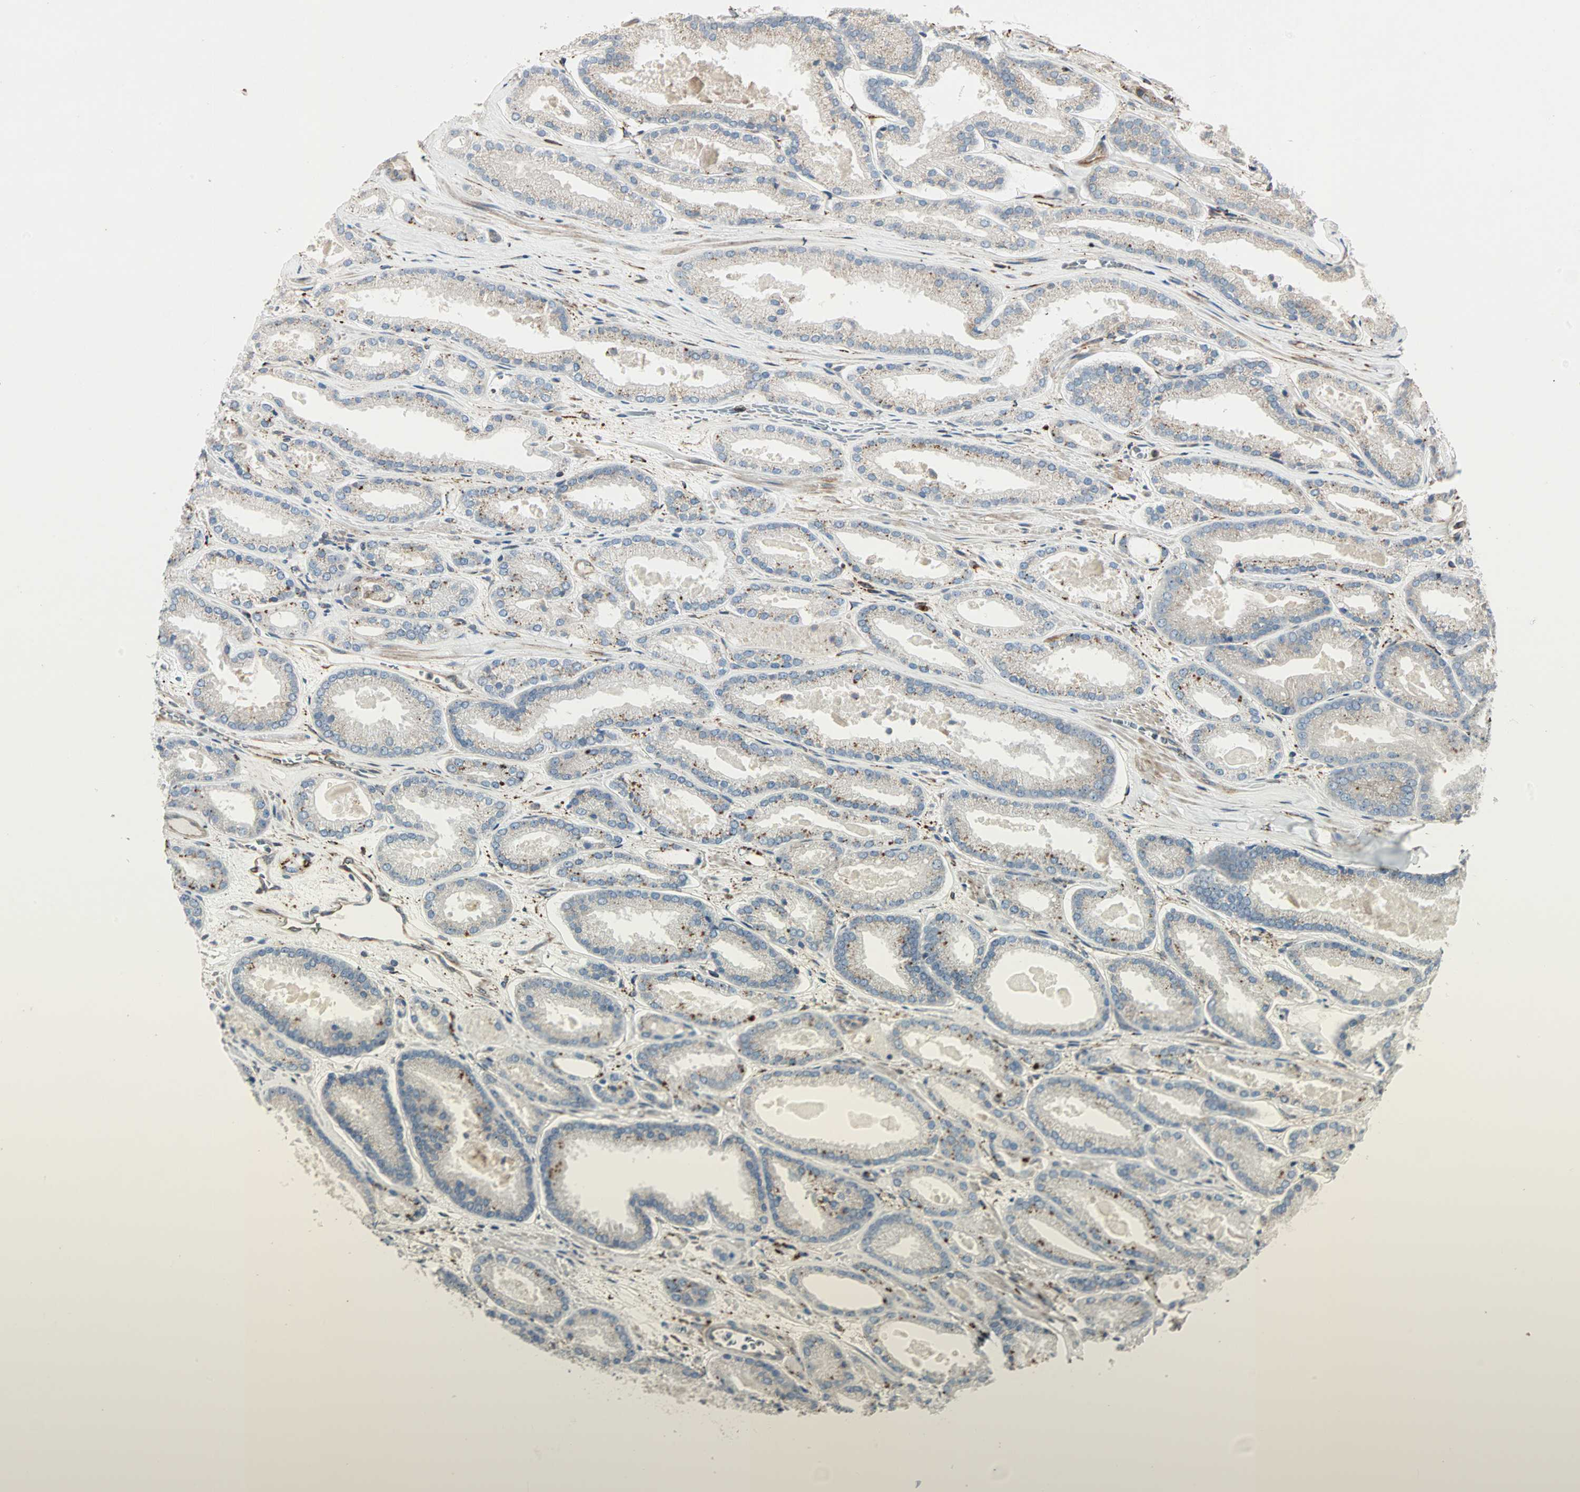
{"staining": {"intensity": "weak", "quantity": ">75%", "location": "cytoplasmic/membranous"}, "tissue": "prostate cancer", "cell_type": "Tumor cells", "image_type": "cancer", "snomed": [{"axis": "morphology", "description": "Adenocarcinoma, Low grade"}, {"axis": "topography", "description": "Prostate"}], "caption": "Immunohistochemistry image of neoplastic tissue: human low-grade adenocarcinoma (prostate) stained using immunohistochemistry (IHC) reveals low levels of weak protein expression localized specifically in the cytoplasmic/membranous of tumor cells, appearing as a cytoplasmic/membranous brown color.", "gene": "H6PD", "patient": {"sex": "male", "age": 59}}